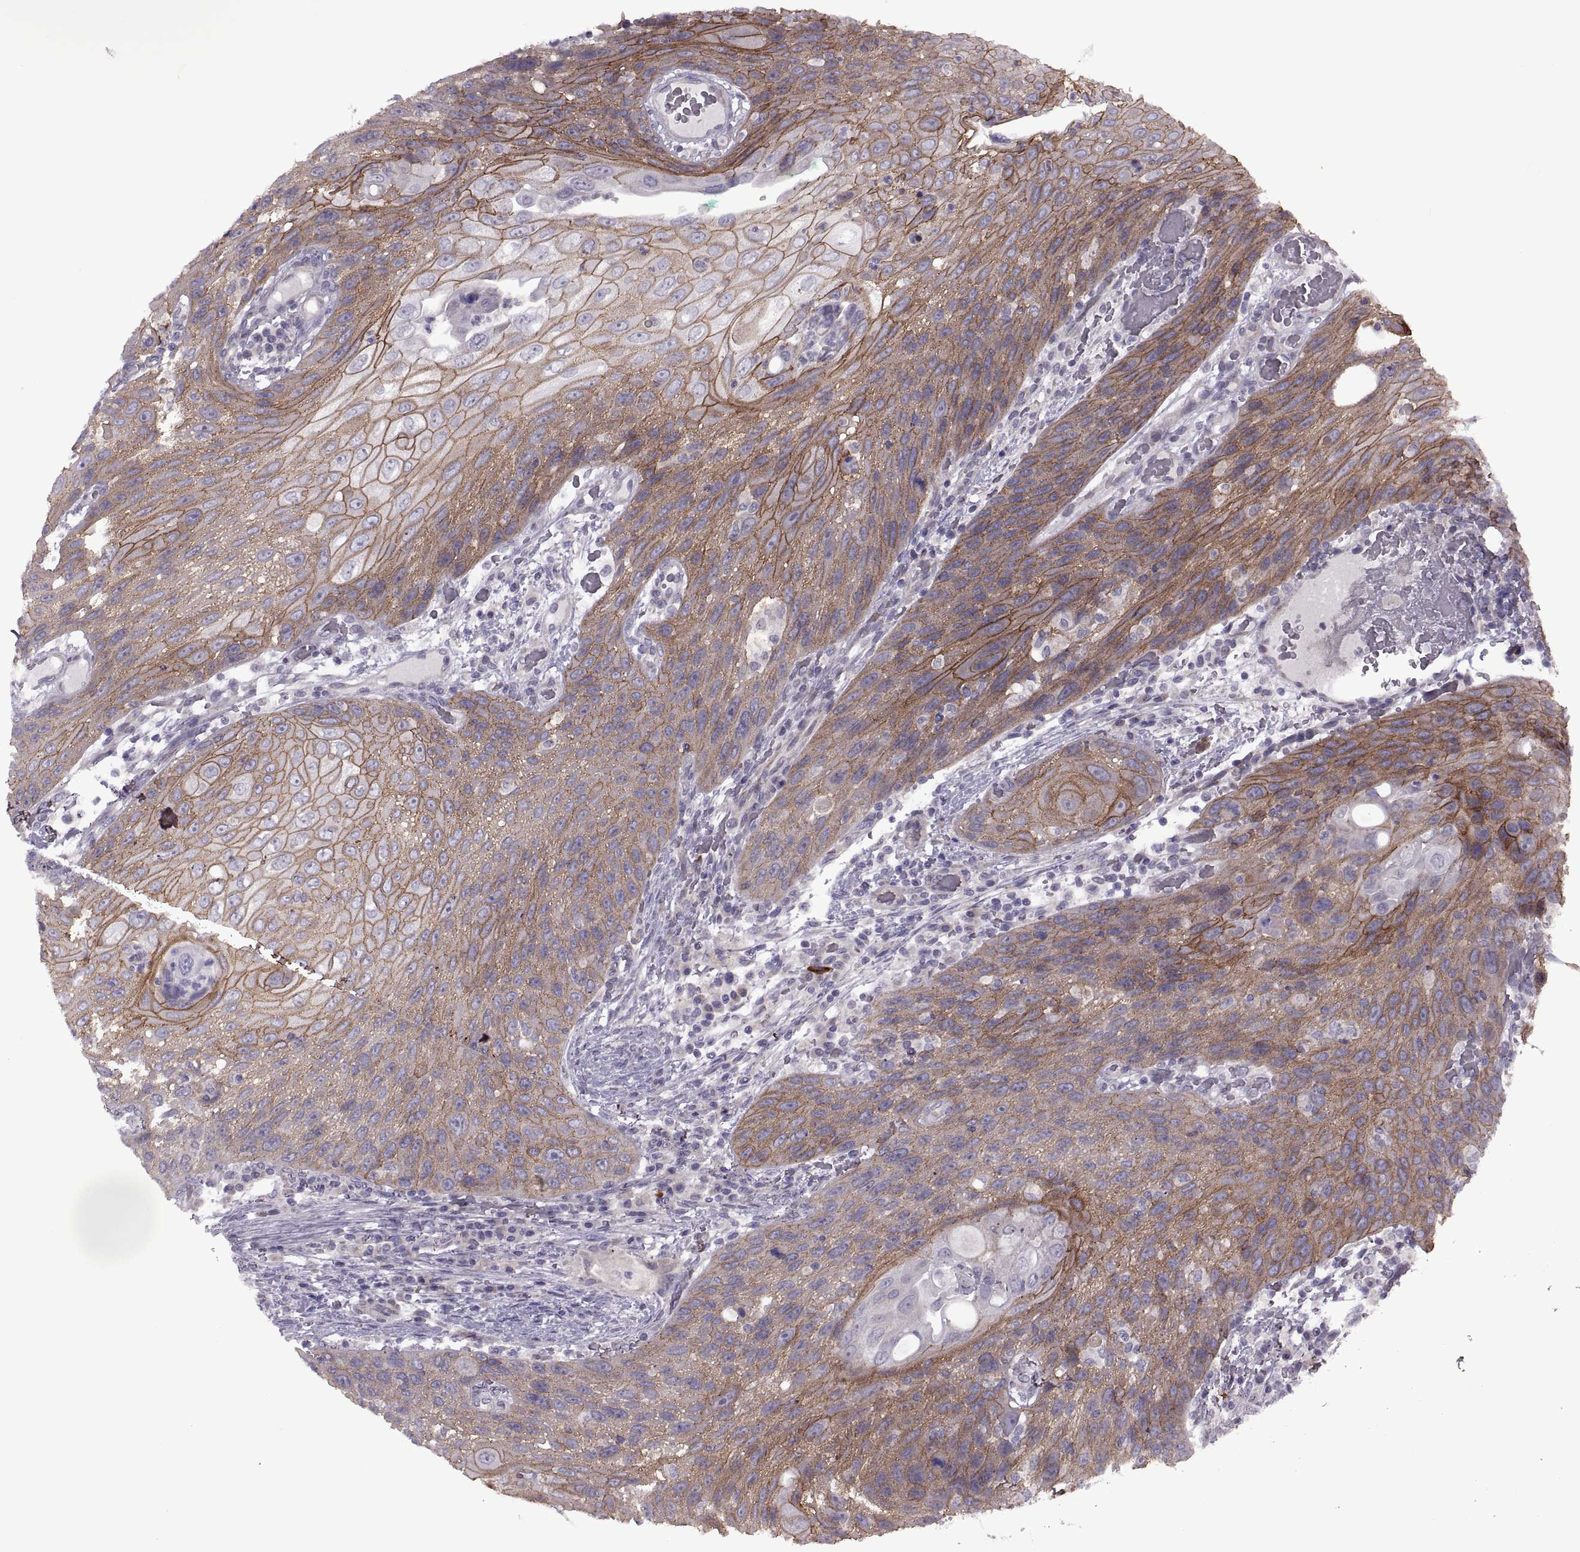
{"staining": {"intensity": "moderate", "quantity": "25%-75%", "location": "cytoplasmic/membranous"}, "tissue": "head and neck cancer", "cell_type": "Tumor cells", "image_type": "cancer", "snomed": [{"axis": "morphology", "description": "Squamous cell carcinoma, NOS"}, {"axis": "topography", "description": "Head-Neck"}], "caption": "Head and neck squamous cell carcinoma stained for a protein shows moderate cytoplasmic/membranous positivity in tumor cells. The staining was performed using DAB, with brown indicating positive protein expression. Nuclei are stained blue with hematoxylin.", "gene": "RIPK4", "patient": {"sex": "male", "age": 69}}